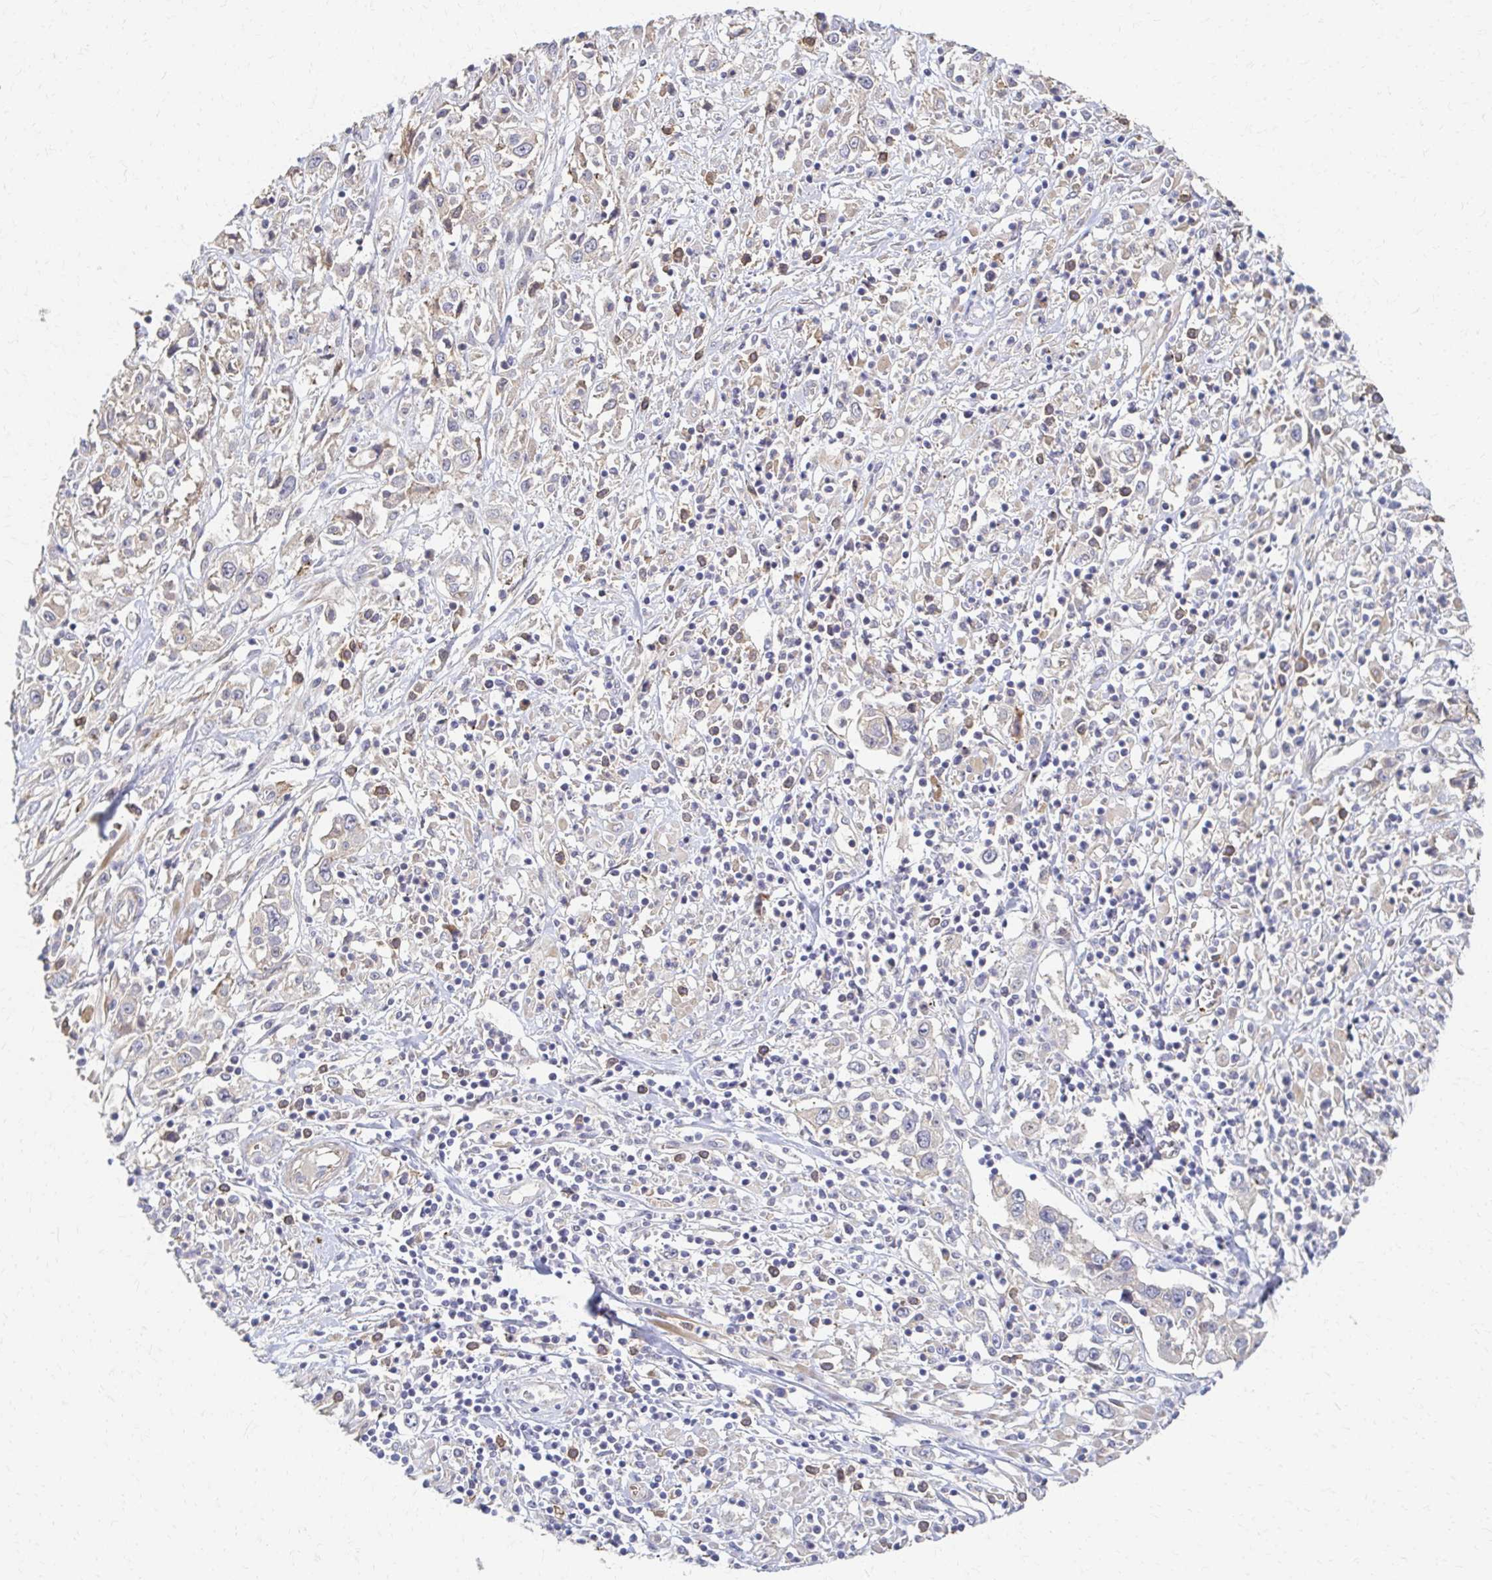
{"staining": {"intensity": "weak", "quantity": "<25%", "location": "cytoplasmic/membranous"}, "tissue": "cervical cancer", "cell_type": "Tumor cells", "image_type": "cancer", "snomed": [{"axis": "morphology", "description": "Adenocarcinoma, NOS"}, {"axis": "topography", "description": "Cervix"}], "caption": "Tumor cells are negative for protein expression in human cervical adenocarcinoma. (DAB IHC, high magnification).", "gene": "SKA2", "patient": {"sex": "female", "age": 40}}